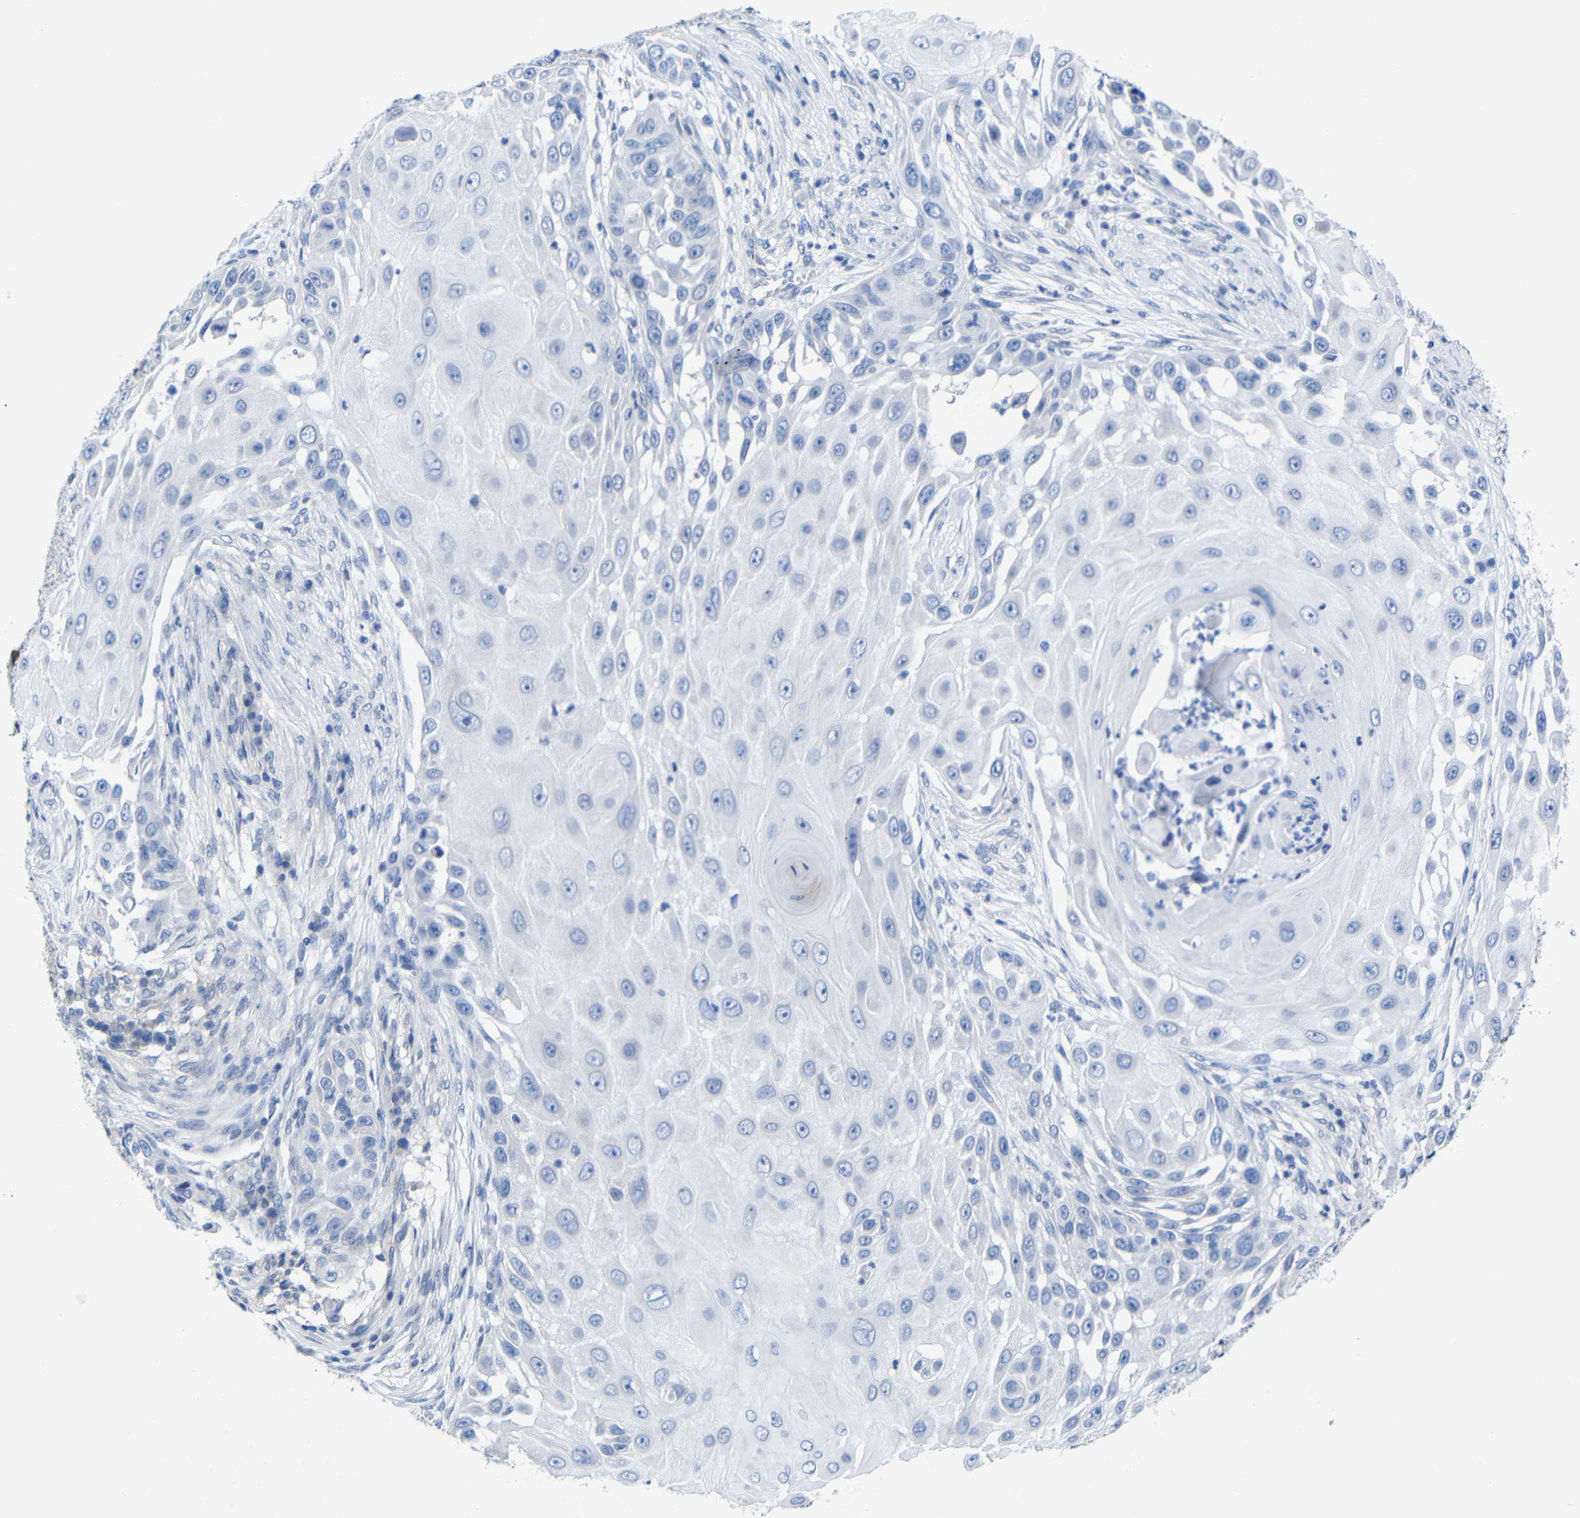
{"staining": {"intensity": "negative", "quantity": "none", "location": "none"}, "tissue": "skin cancer", "cell_type": "Tumor cells", "image_type": "cancer", "snomed": [{"axis": "morphology", "description": "Squamous cell carcinoma, NOS"}, {"axis": "topography", "description": "Skin"}], "caption": "A high-resolution image shows IHC staining of squamous cell carcinoma (skin), which displays no significant positivity in tumor cells. The staining was performed using DAB (3,3'-diaminobenzidine) to visualize the protein expression in brown, while the nuclei were stained in blue with hematoxylin (Magnification: 20x).", "gene": "PEBP1", "patient": {"sex": "female", "age": 44}}